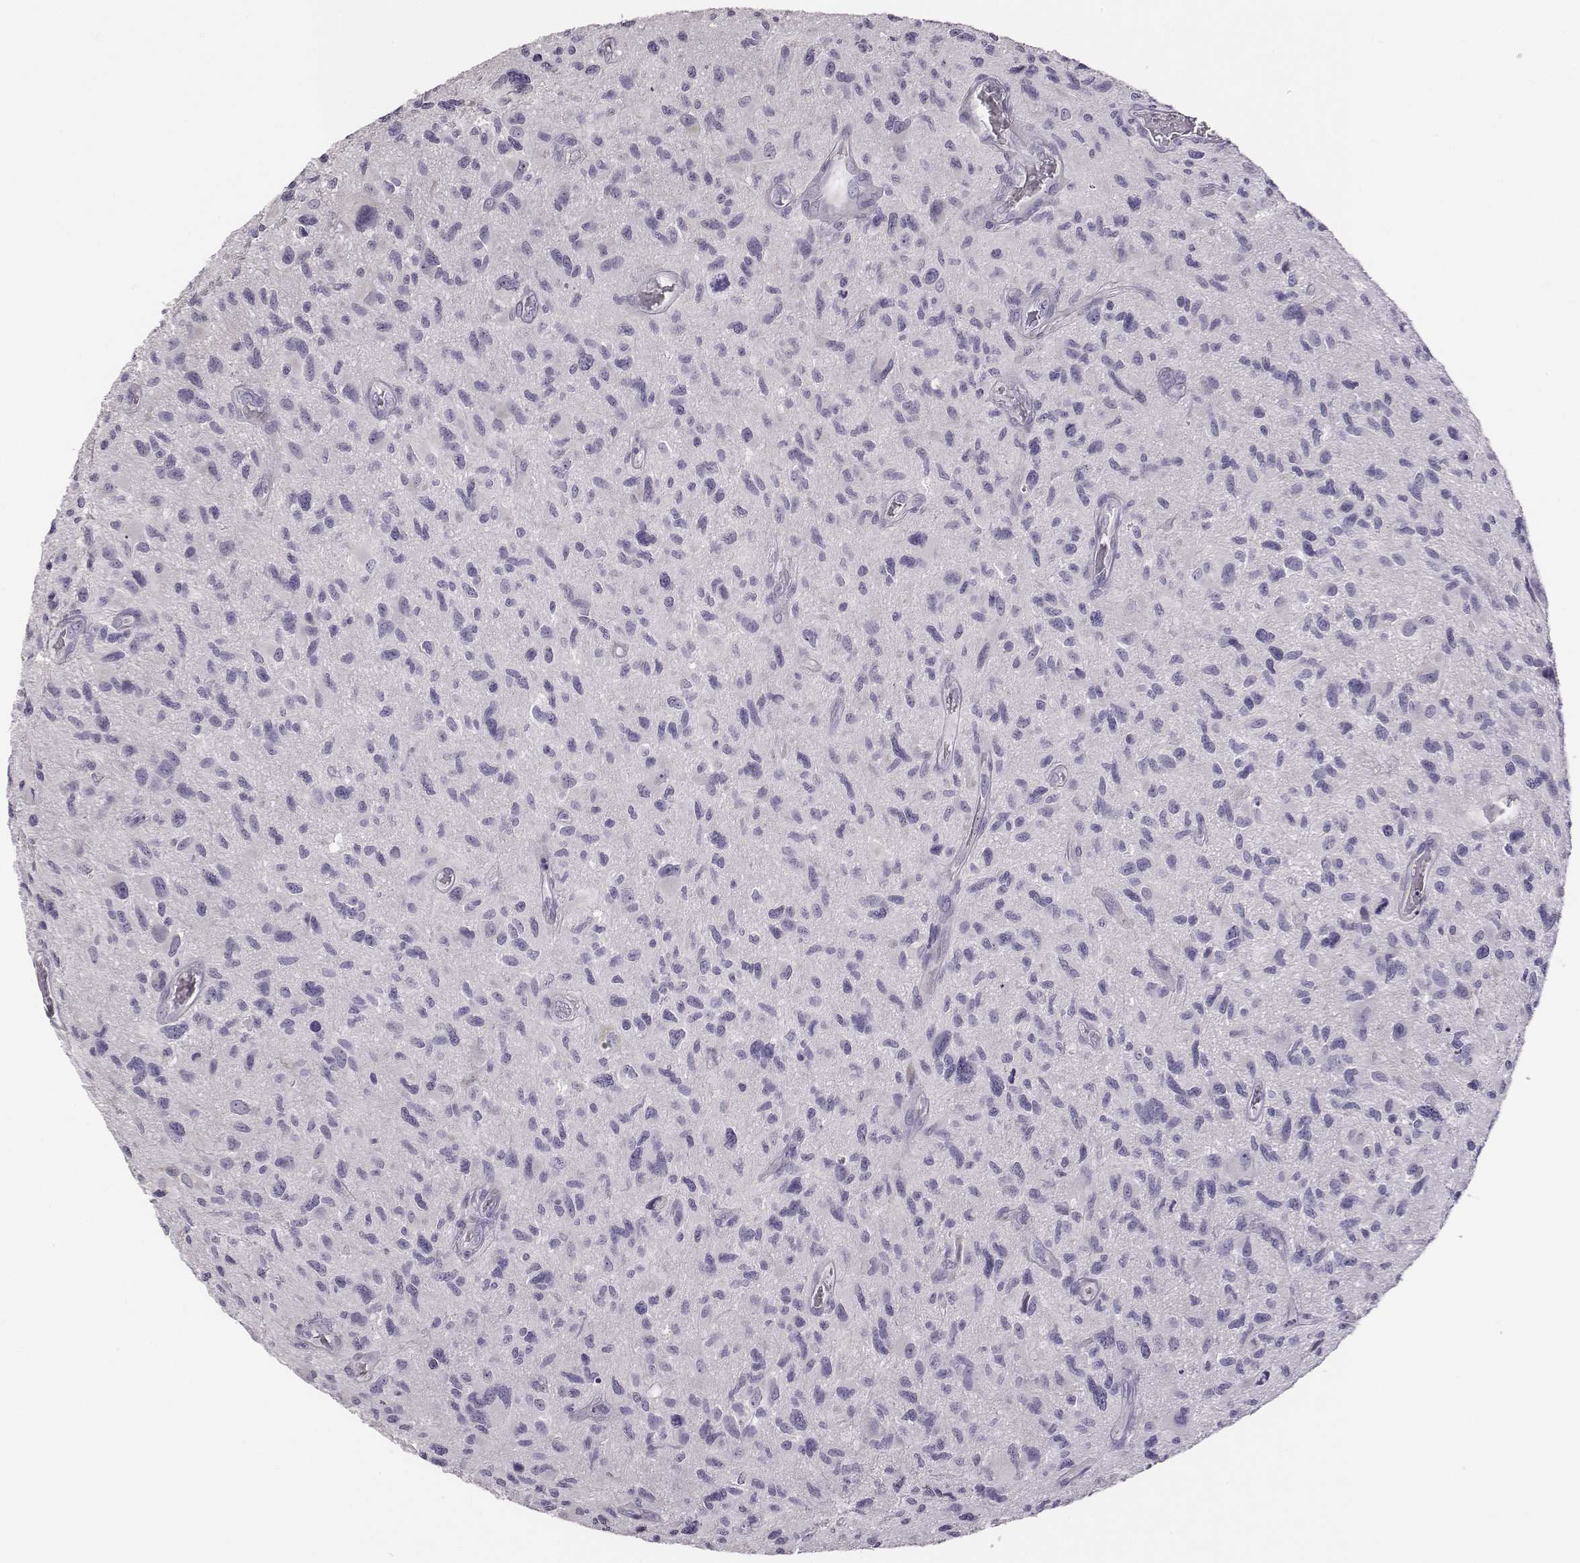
{"staining": {"intensity": "negative", "quantity": "none", "location": "none"}, "tissue": "glioma", "cell_type": "Tumor cells", "image_type": "cancer", "snomed": [{"axis": "morphology", "description": "Glioma, malignant, NOS"}, {"axis": "morphology", "description": "Glioma, malignant, High grade"}, {"axis": "topography", "description": "Brain"}], "caption": "Immunohistochemistry (IHC) histopathology image of neoplastic tissue: glioma stained with DAB (3,3'-diaminobenzidine) demonstrates no significant protein positivity in tumor cells. (DAB IHC, high magnification).", "gene": "GUCA1A", "patient": {"sex": "female", "age": 71}}